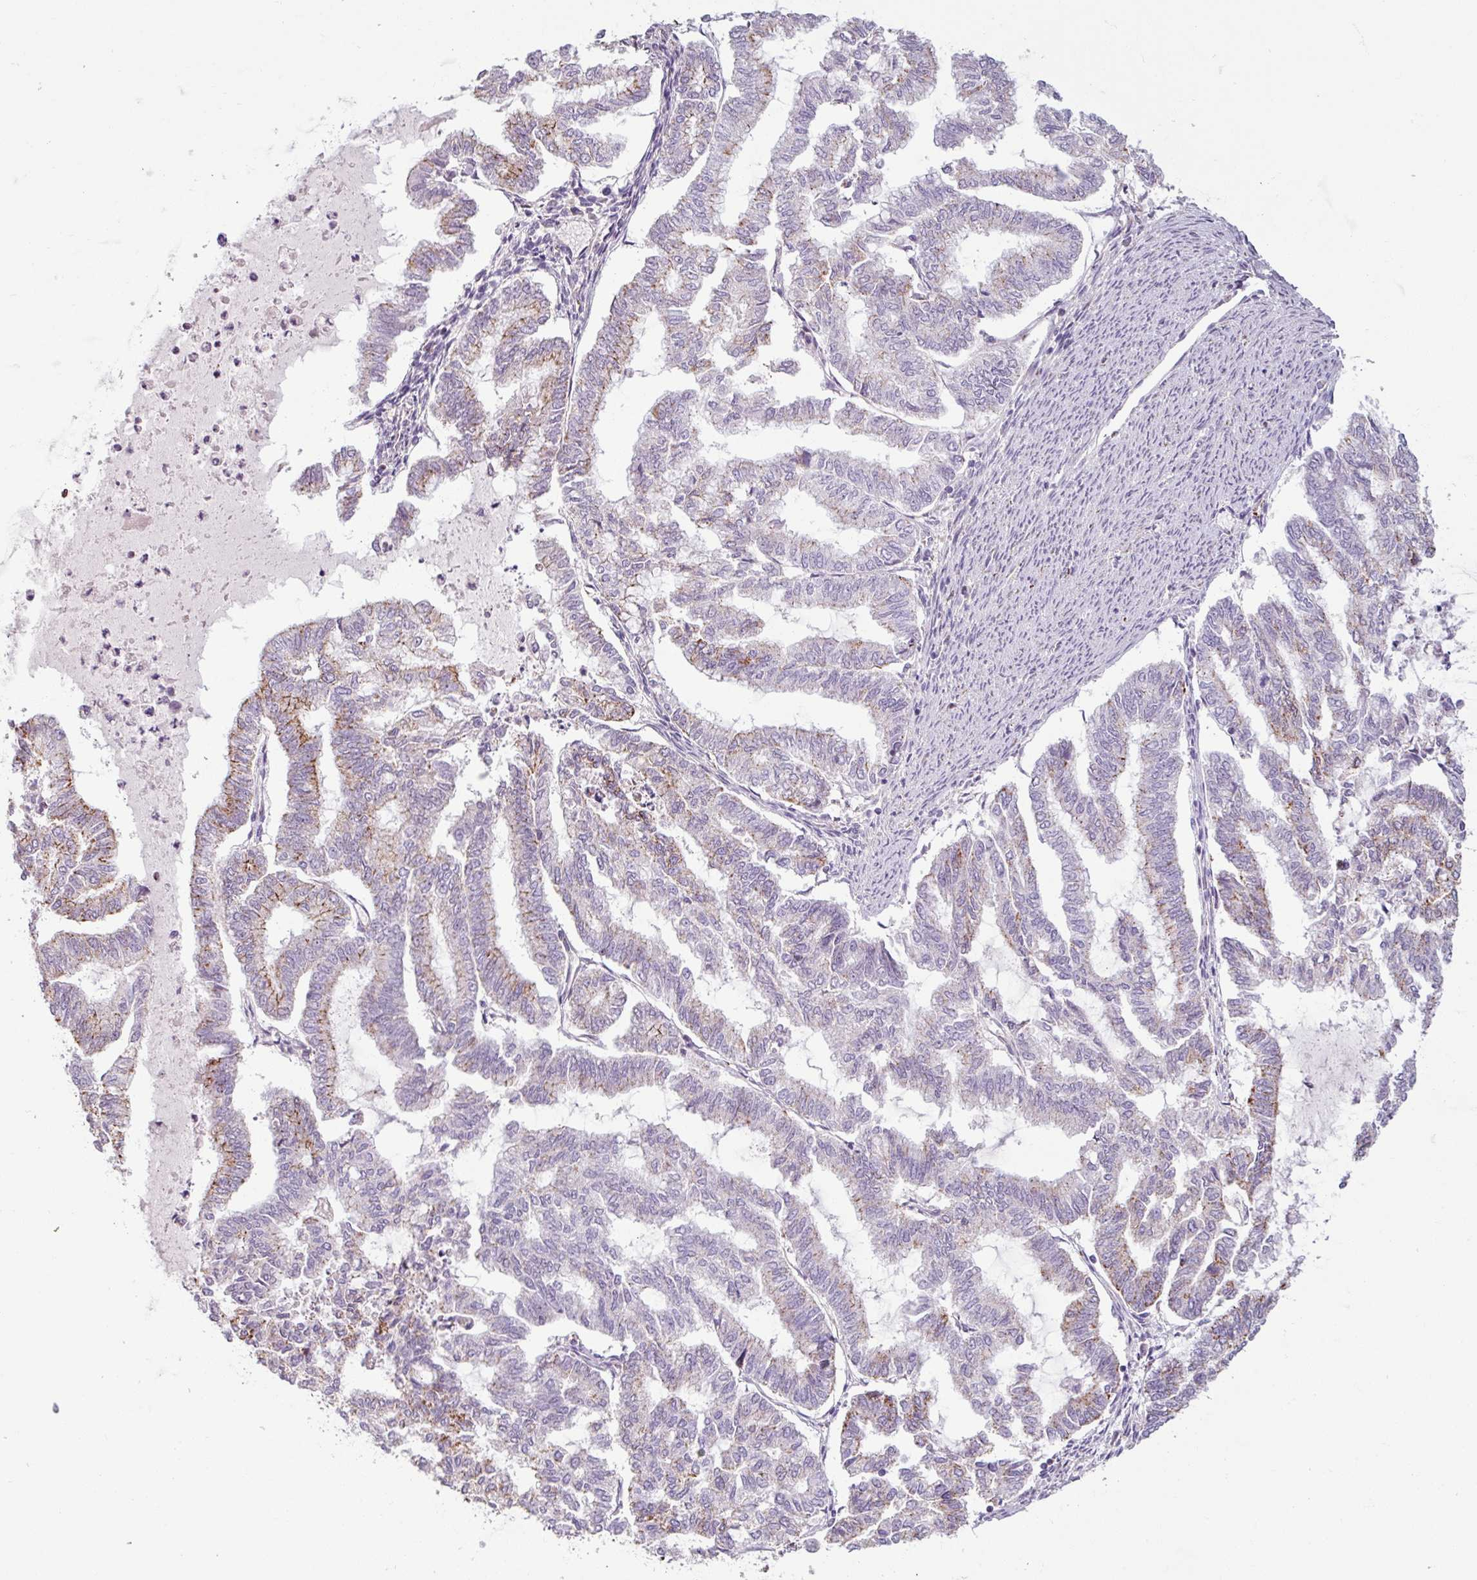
{"staining": {"intensity": "moderate", "quantity": "<25%", "location": "cytoplasmic/membranous"}, "tissue": "endometrial cancer", "cell_type": "Tumor cells", "image_type": "cancer", "snomed": [{"axis": "morphology", "description": "Adenocarcinoma, NOS"}, {"axis": "topography", "description": "Endometrium"}], "caption": "Immunohistochemistry (IHC) of human endometrial cancer (adenocarcinoma) reveals low levels of moderate cytoplasmic/membranous staining in approximately <25% of tumor cells. (DAB (3,3'-diaminobenzidine) = brown stain, brightfield microscopy at high magnification).", "gene": "PNMA6A", "patient": {"sex": "female", "age": 79}}